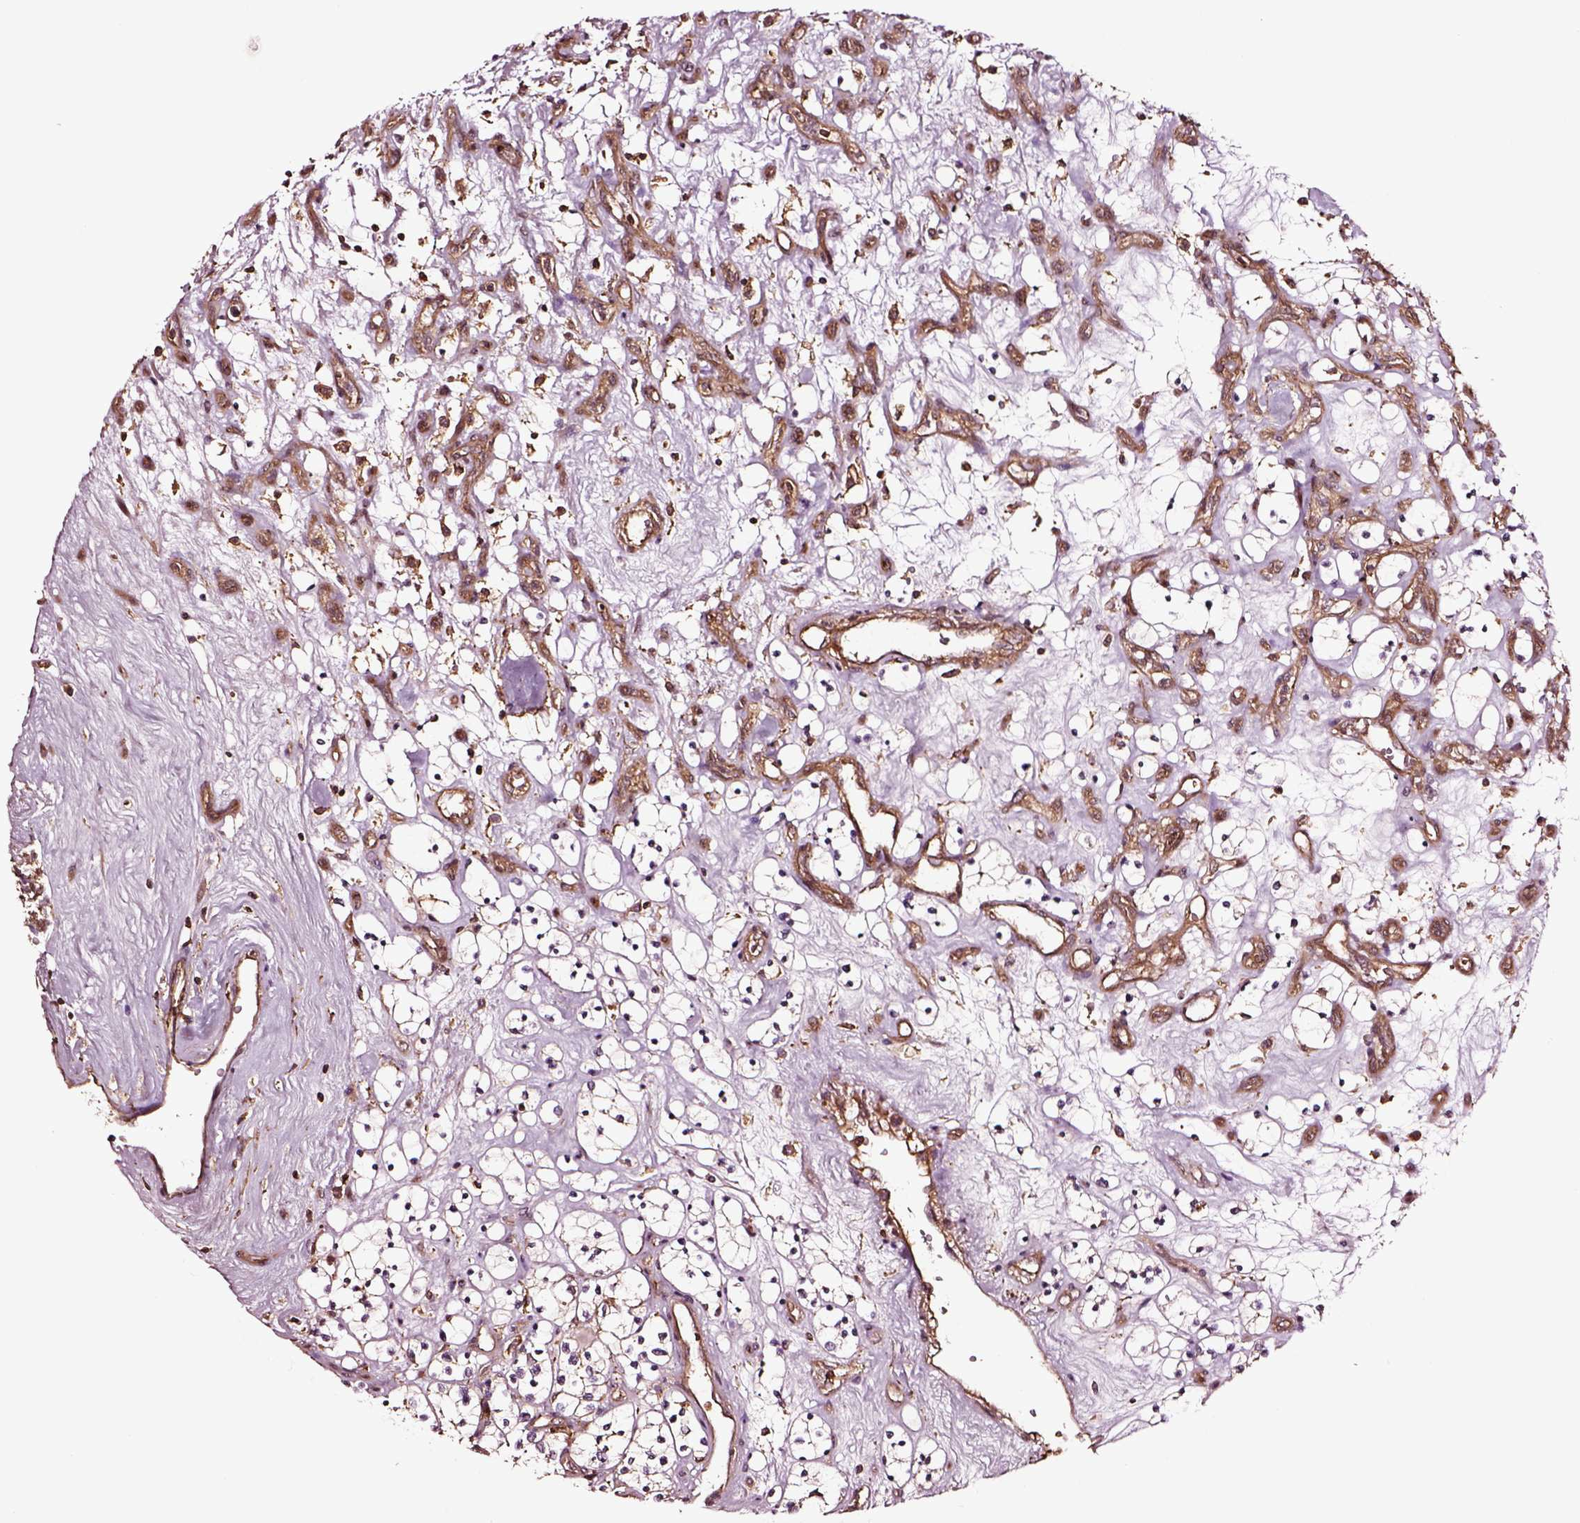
{"staining": {"intensity": "moderate", "quantity": ">75%", "location": "cytoplasmic/membranous"}, "tissue": "renal cancer", "cell_type": "Tumor cells", "image_type": "cancer", "snomed": [{"axis": "morphology", "description": "Adenocarcinoma, NOS"}, {"axis": "topography", "description": "Kidney"}], "caption": "Moderate cytoplasmic/membranous positivity is present in about >75% of tumor cells in renal adenocarcinoma.", "gene": "RASSF5", "patient": {"sex": "female", "age": 69}}